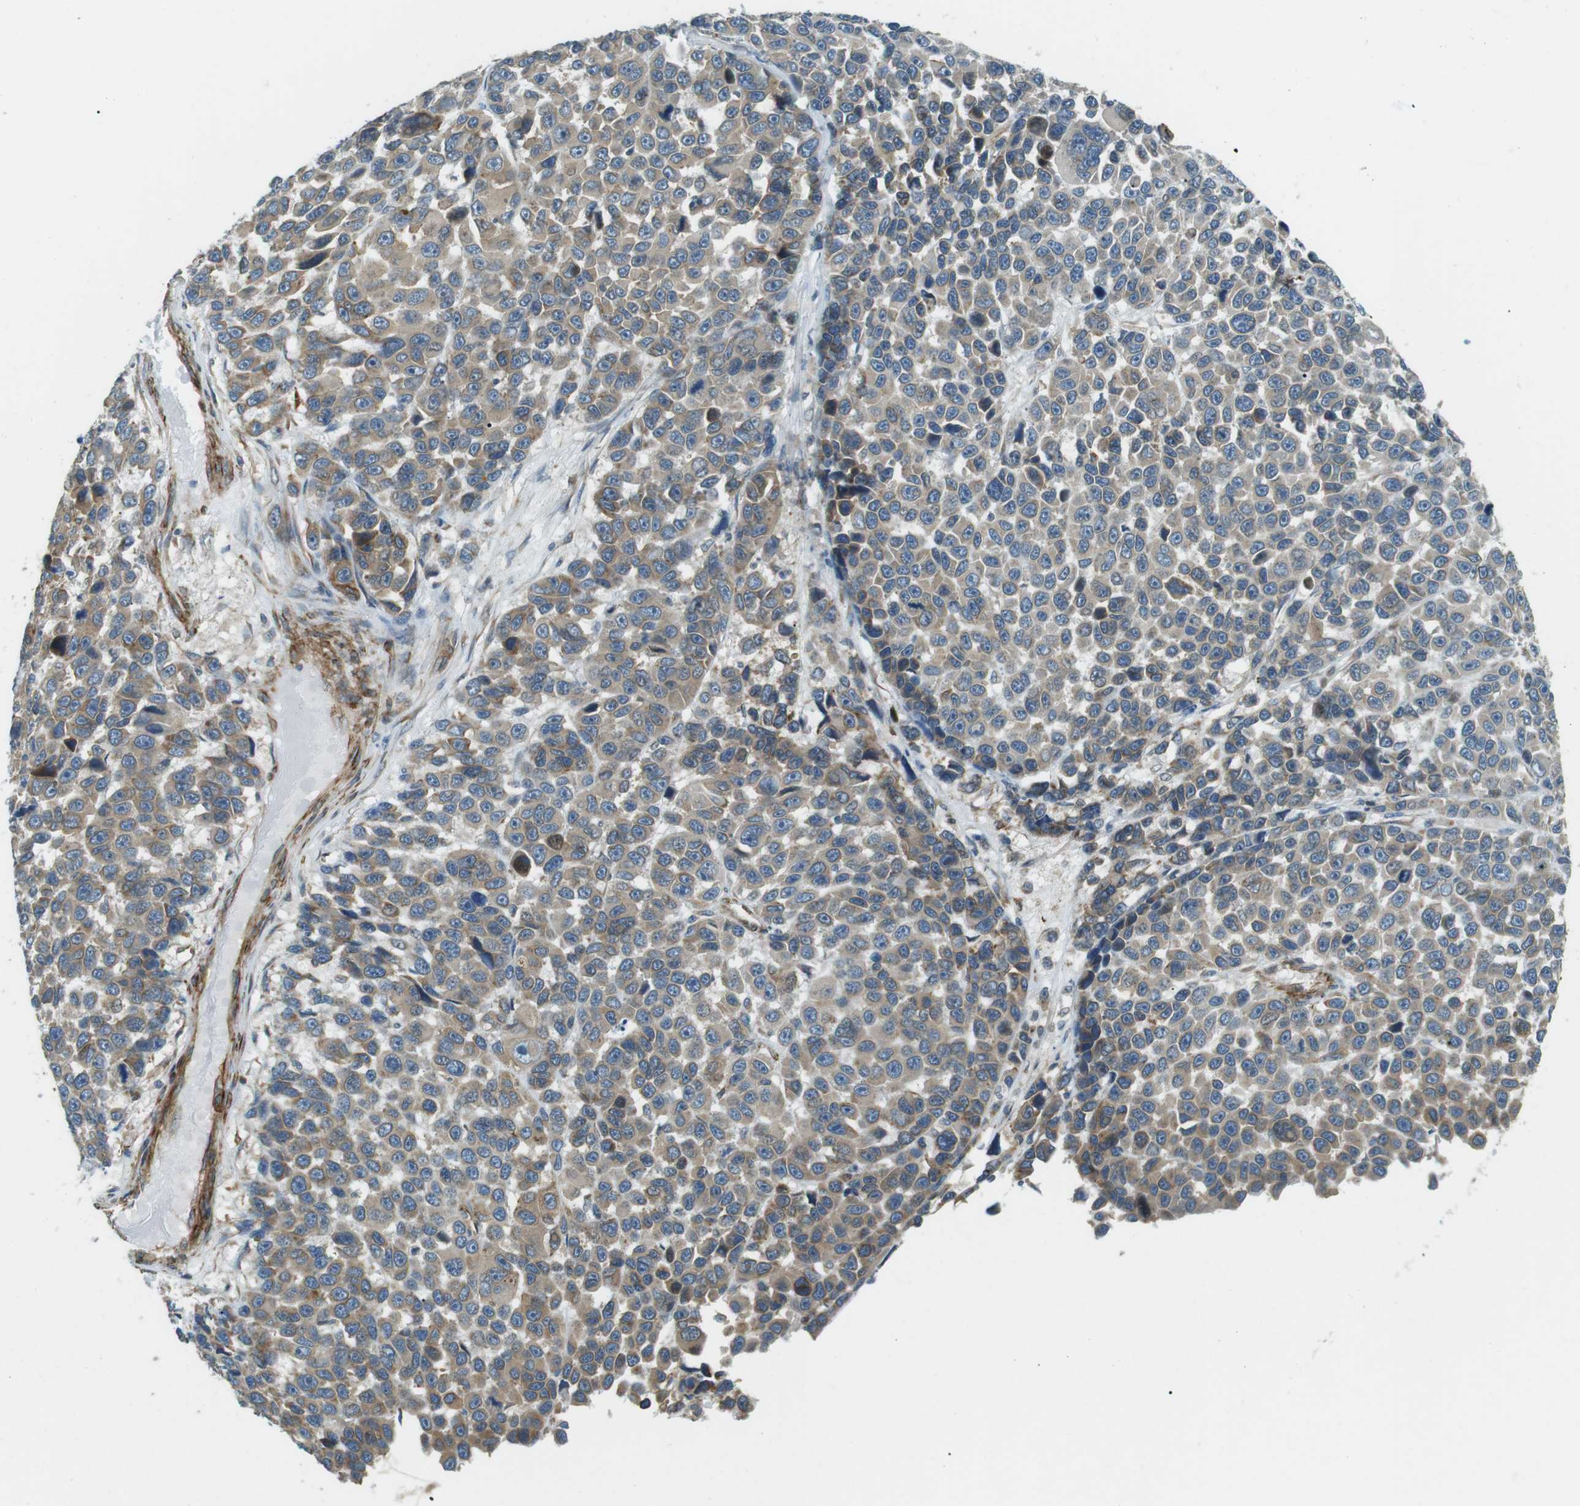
{"staining": {"intensity": "weak", "quantity": ">75%", "location": "cytoplasmic/membranous"}, "tissue": "melanoma", "cell_type": "Tumor cells", "image_type": "cancer", "snomed": [{"axis": "morphology", "description": "Malignant melanoma, NOS"}, {"axis": "topography", "description": "Skin"}], "caption": "Human melanoma stained for a protein (brown) exhibits weak cytoplasmic/membranous positive staining in approximately >75% of tumor cells.", "gene": "ODR4", "patient": {"sex": "male", "age": 53}}